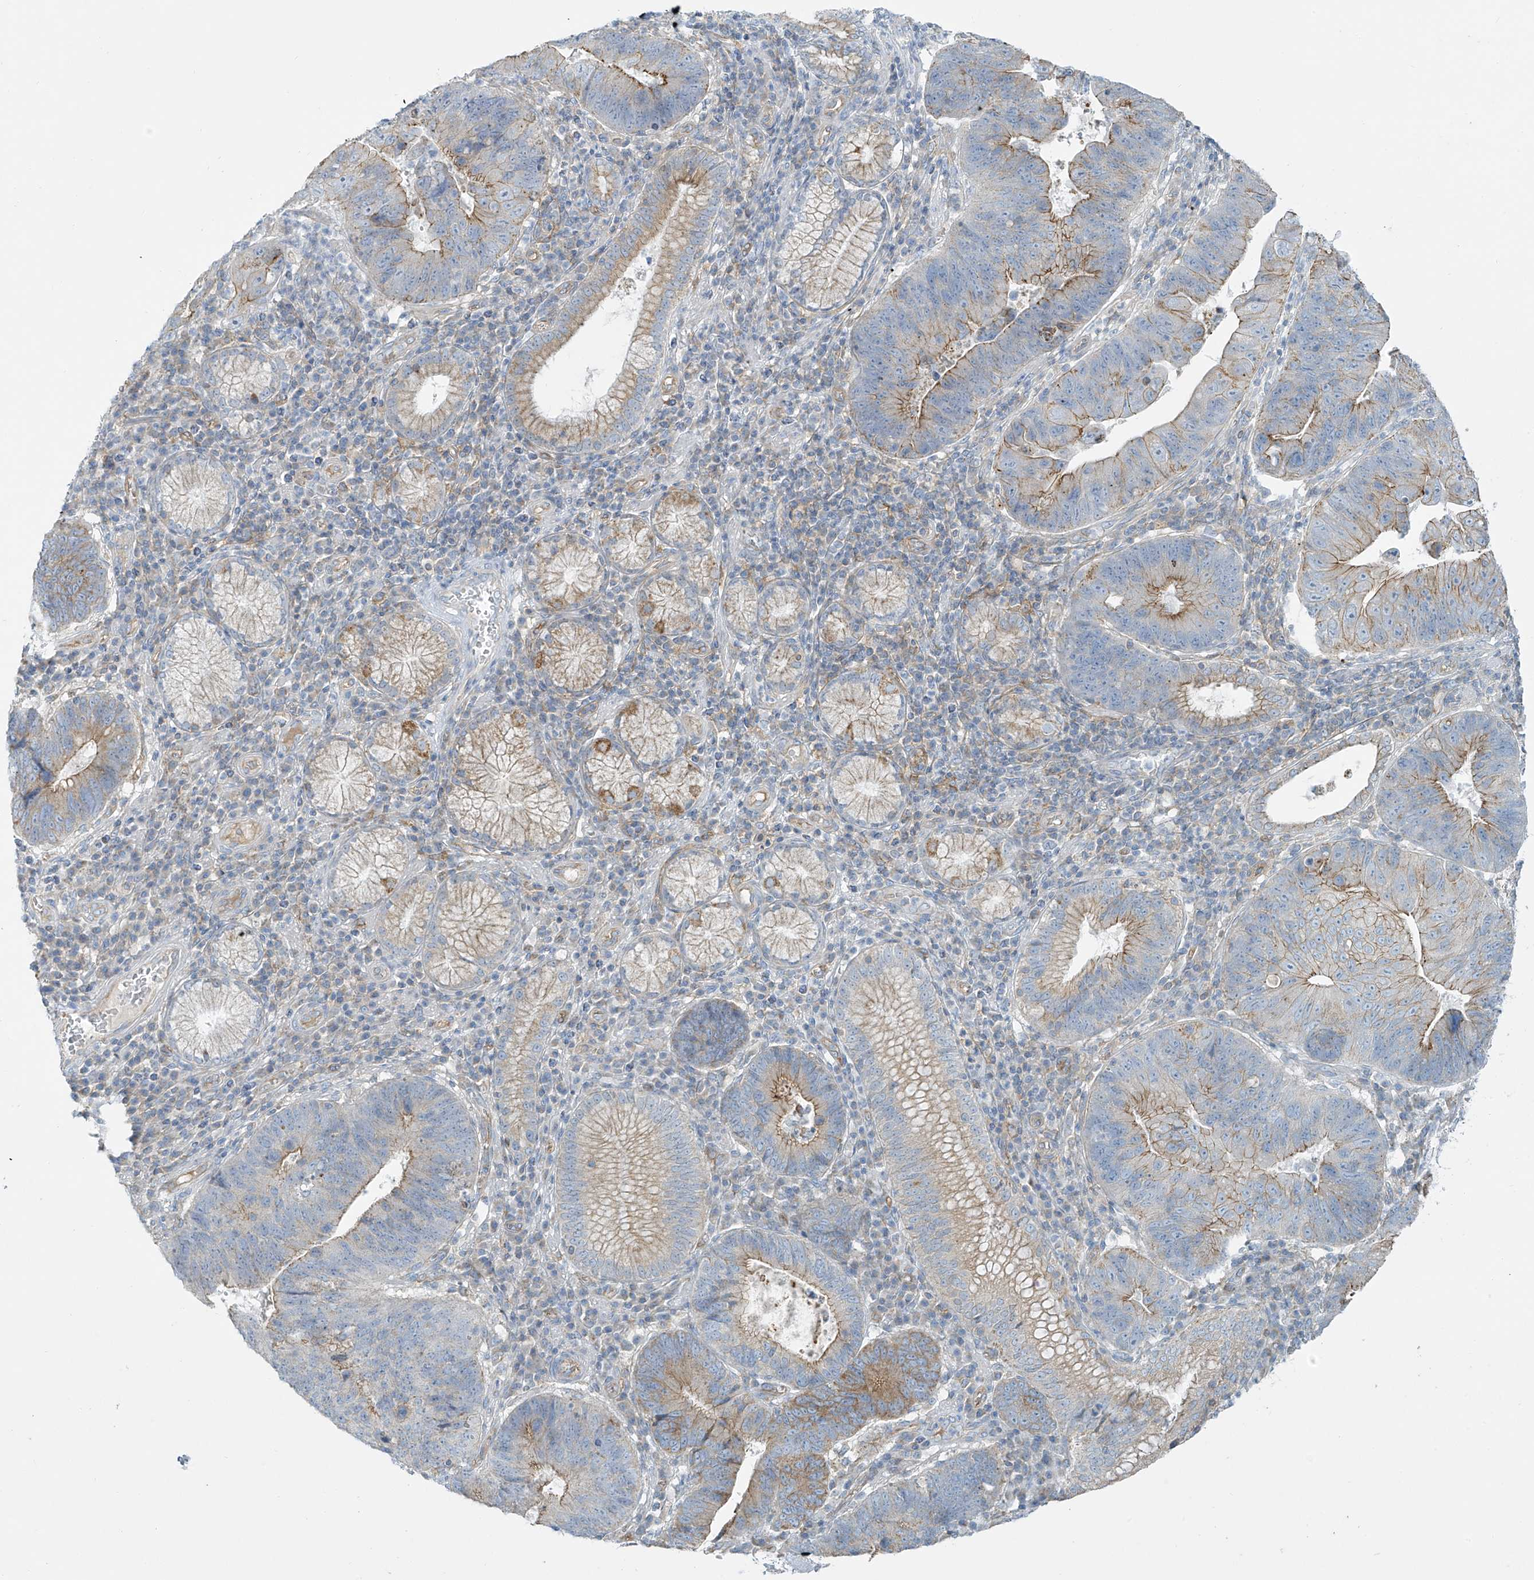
{"staining": {"intensity": "moderate", "quantity": "25%-75%", "location": "cytoplasmic/membranous"}, "tissue": "stomach cancer", "cell_type": "Tumor cells", "image_type": "cancer", "snomed": [{"axis": "morphology", "description": "Adenocarcinoma, NOS"}, {"axis": "topography", "description": "Stomach"}], "caption": "Human stomach adenocarcinoma stained for a protein (brown) demonstrates moderate cytoplasmic/membranous positive positivity in approximately 25%-75% of tumor cells.", "gene": "VAMP5", "patient": {"sex": "male", "age": 59}}